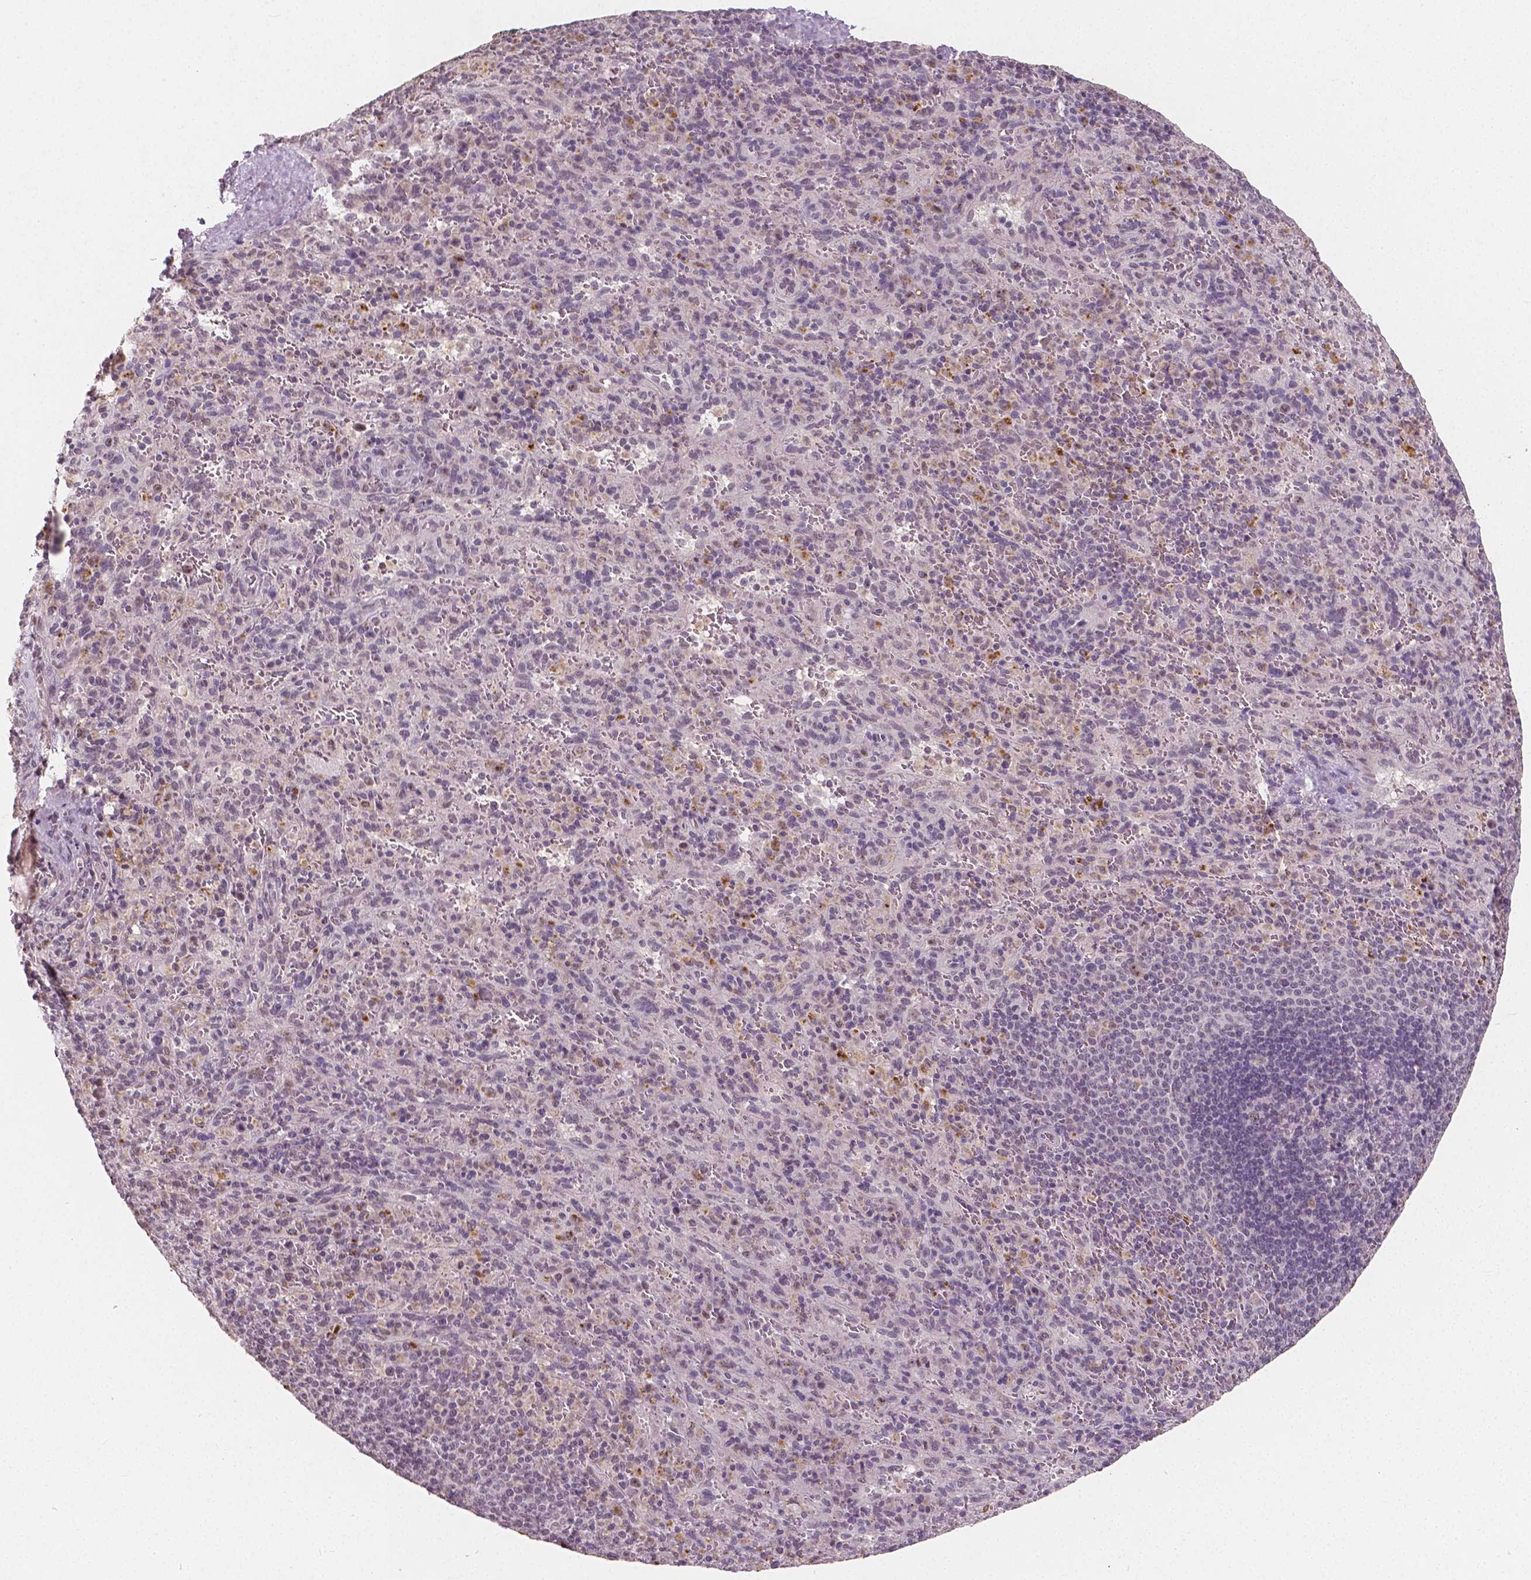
{"staining": {"intensity": "negative", "quantity": "none", "location": "none"}, "tissue": "spleen", "cell_type": "Cells in red pulp", "image_type": "normal", "snomed": [{"axis": "morphology", "description": "Normal tissue, NOS"}, {"axis": "topography", "description": "Spleen"}], "caption": "An immunohistochemistry image of normal spleen is shown. There is no staining in cells in red pulp of spleen. The staining was performed using DAB to visualize the protein expression in brown, while the nuclei were stained in blue with hematoxylin (Magnification: 20x).", "gene": "NOLC1", "patient": {"sex": "male", "age": 57}}